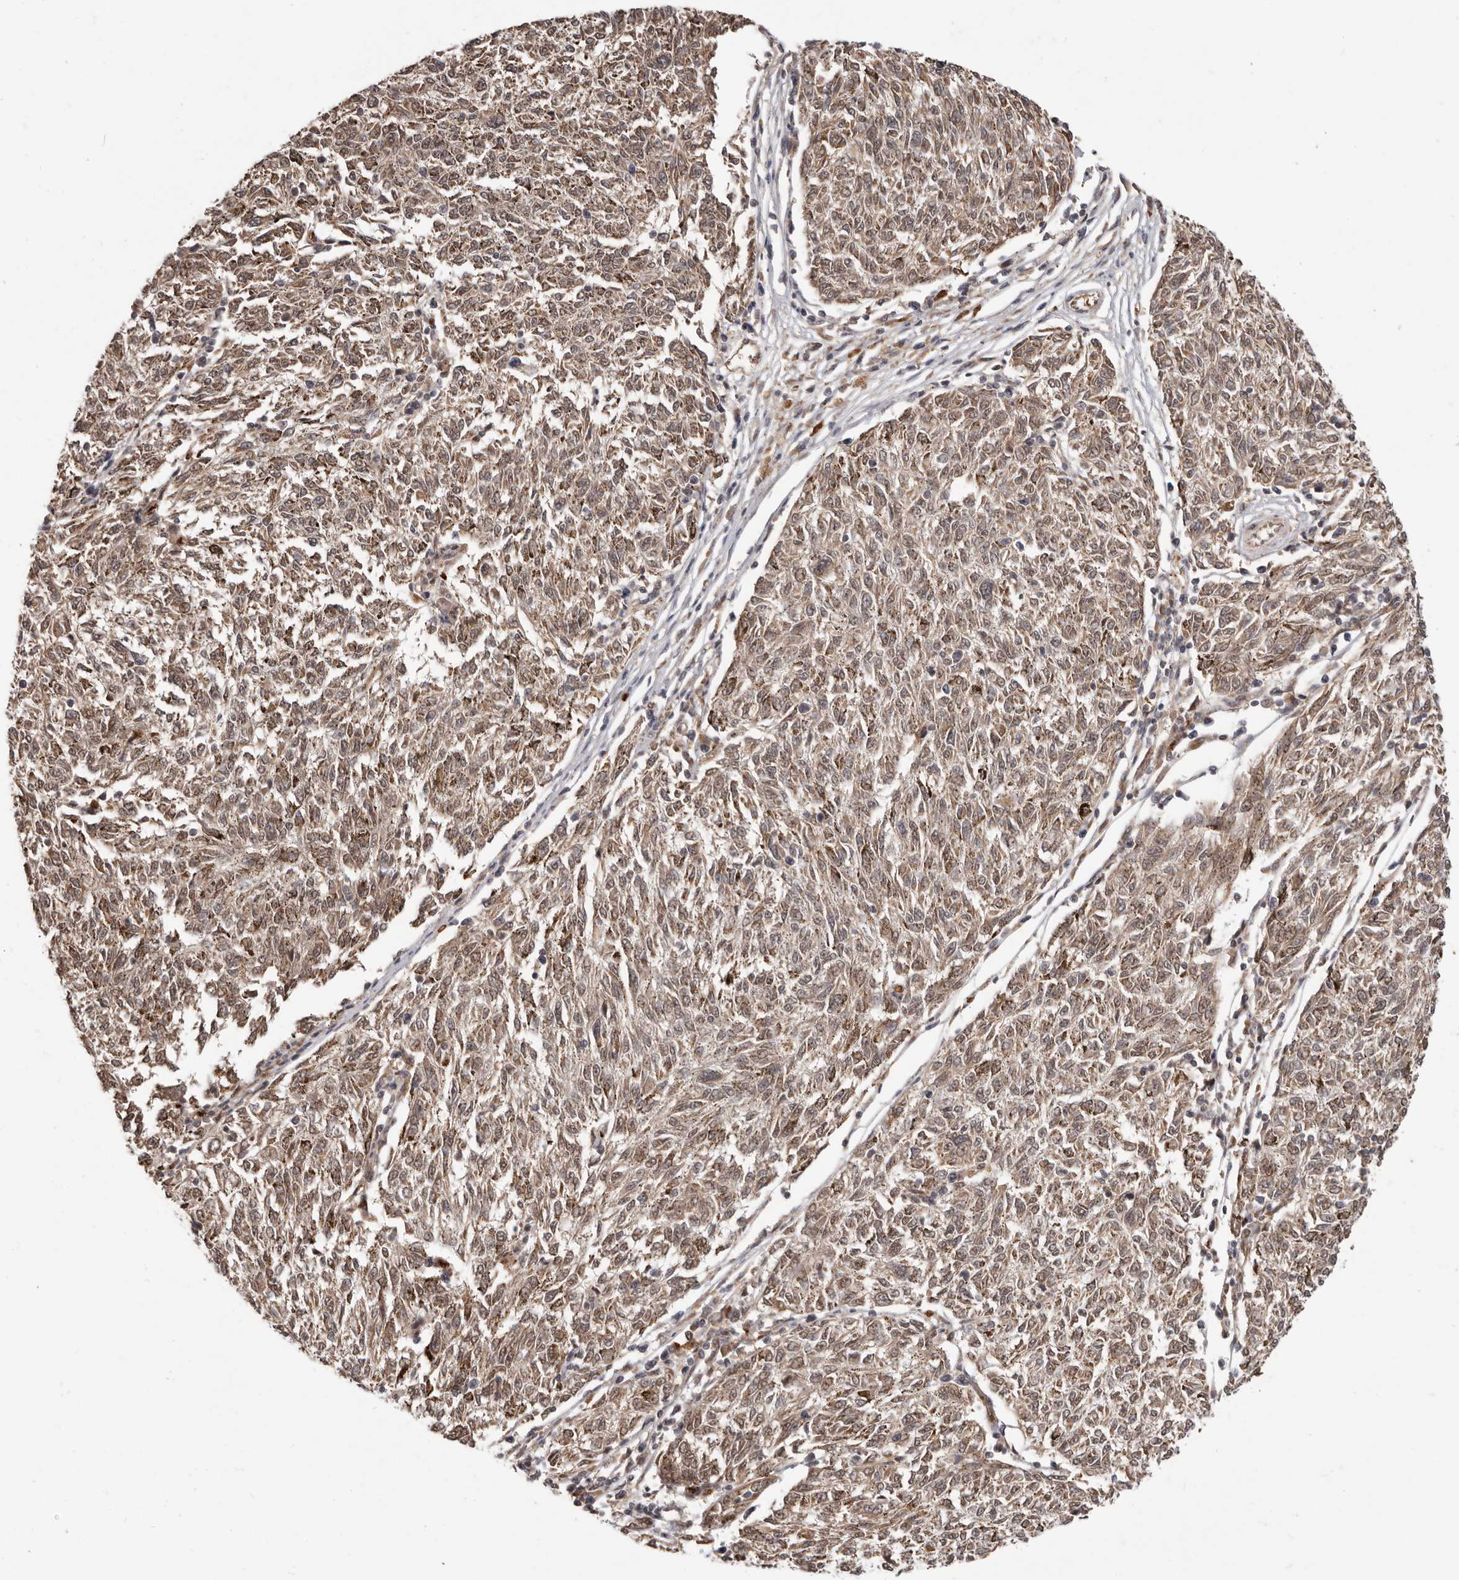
{"staining": {"intensity": "moderate", "quantity": ">75%", "location": "cytoplasmic/membranous"}, "tissue": "melanoma", "cell_type": "Tumor cells", "image_type": "cancer", "snomed": [{"axis": "morphology", "description": "Malignant melanoma, NOS"}, {"axis": "topography", "description": "Skin"}], "caption": "Tumor cells demonstrate medium levels of moderate cytoplasmic/membranous staining in about >75% of cells in human malignant melanoma.", "gene": "NCOA3", "patient": {"sex": "female", "age": 72}}